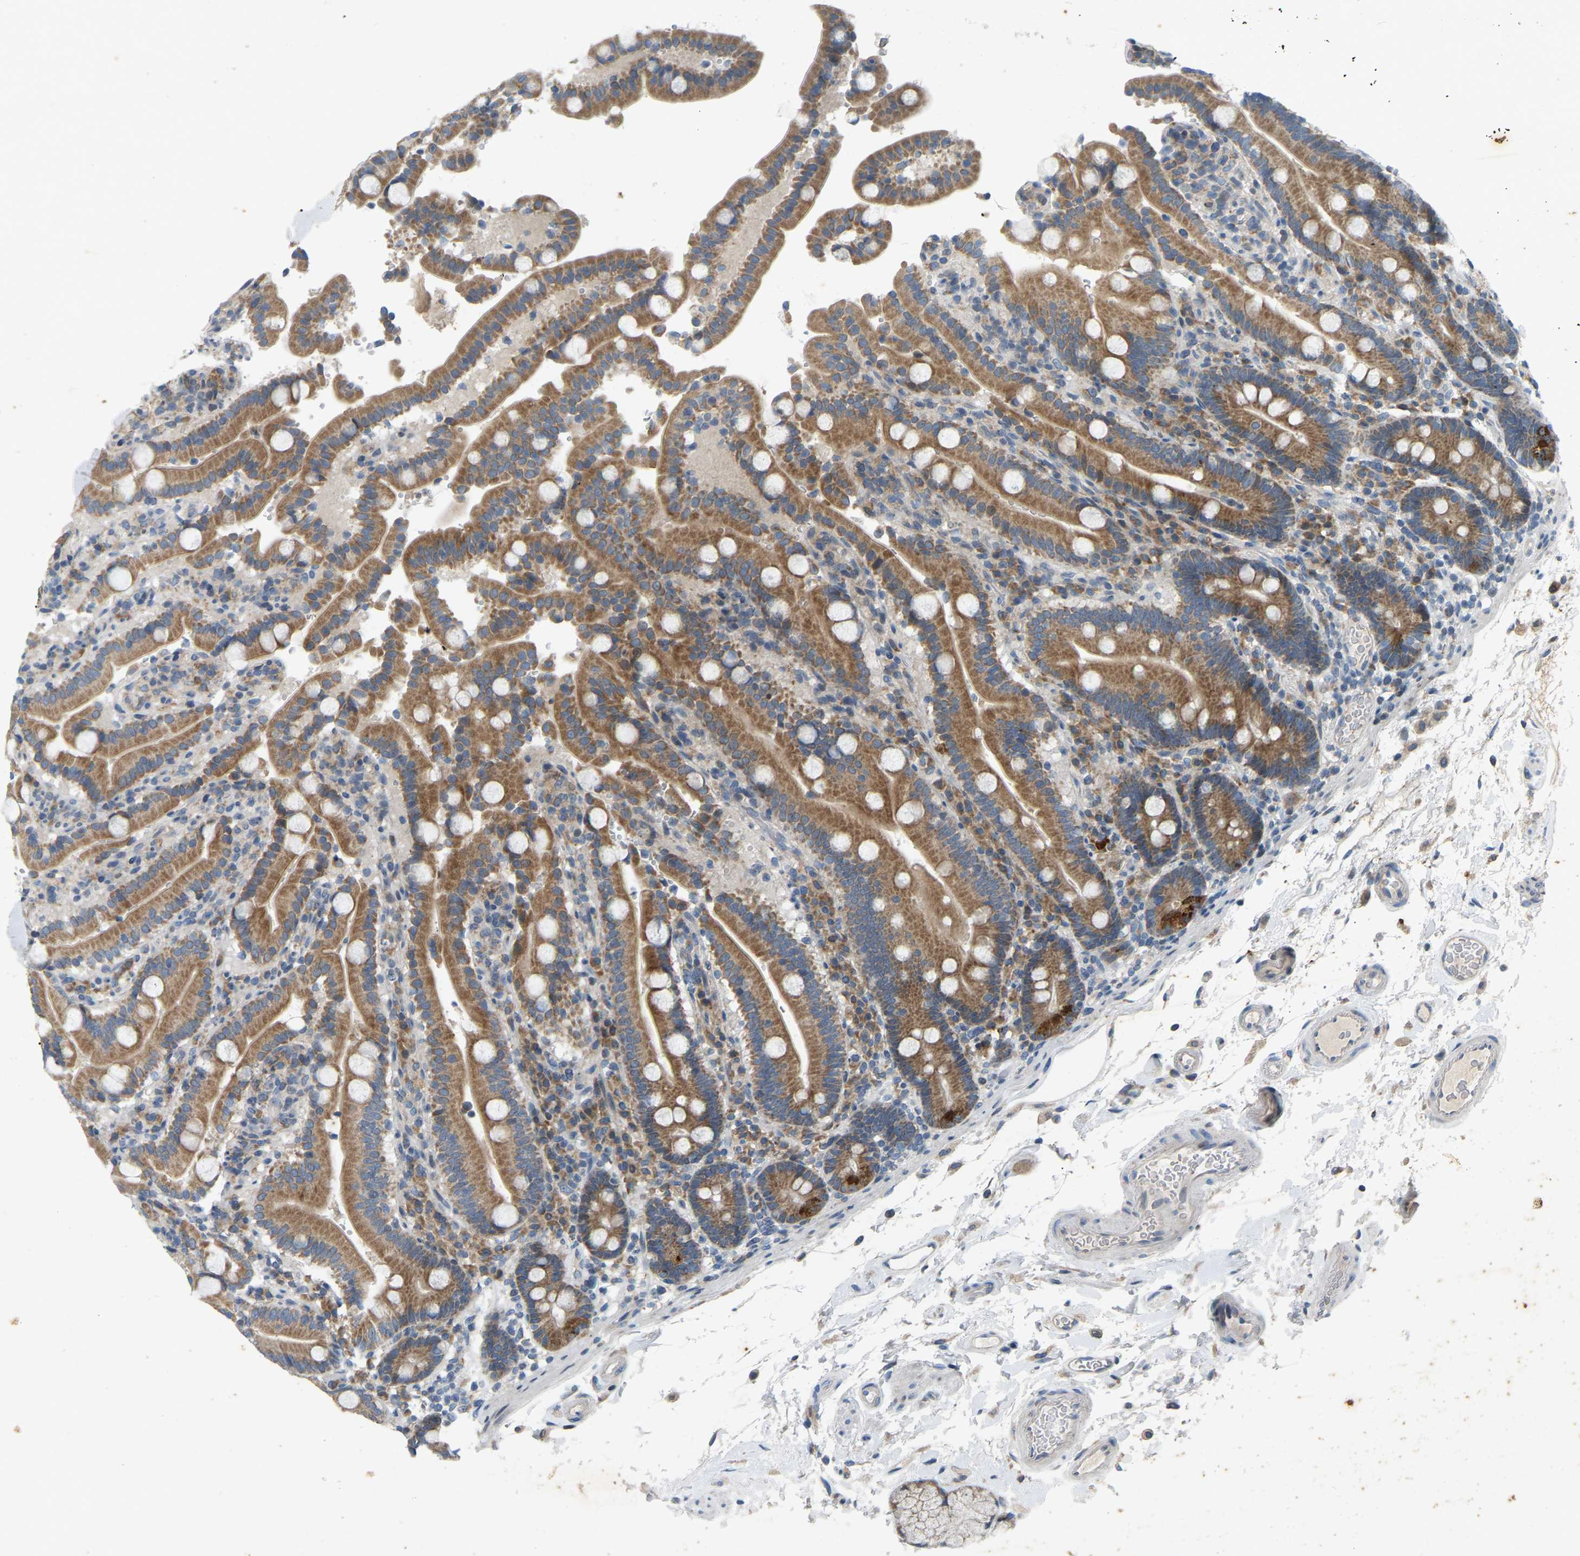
{"staining": {"intensity": "moderate", "quantity": ">75%", "location": "cytoplasmic/membranous"}, "tissue": "duodenum", "cell_type": "Glandular cells", "image_type": "normal", "snomed": [{"axis": "morphology", "description": "Normal tissue, NOS"}, {"axis": "topography", "description": "Small intestine, NOS"}], "caption": "Moderate cytoplasmic/membranous positivity for a protein is appreciated in about >75% of glandular cells of unremarkable duodenum using IHC.", "gene": "ENSG00000283765", "patient": {"sex": "female", "age": 71}}